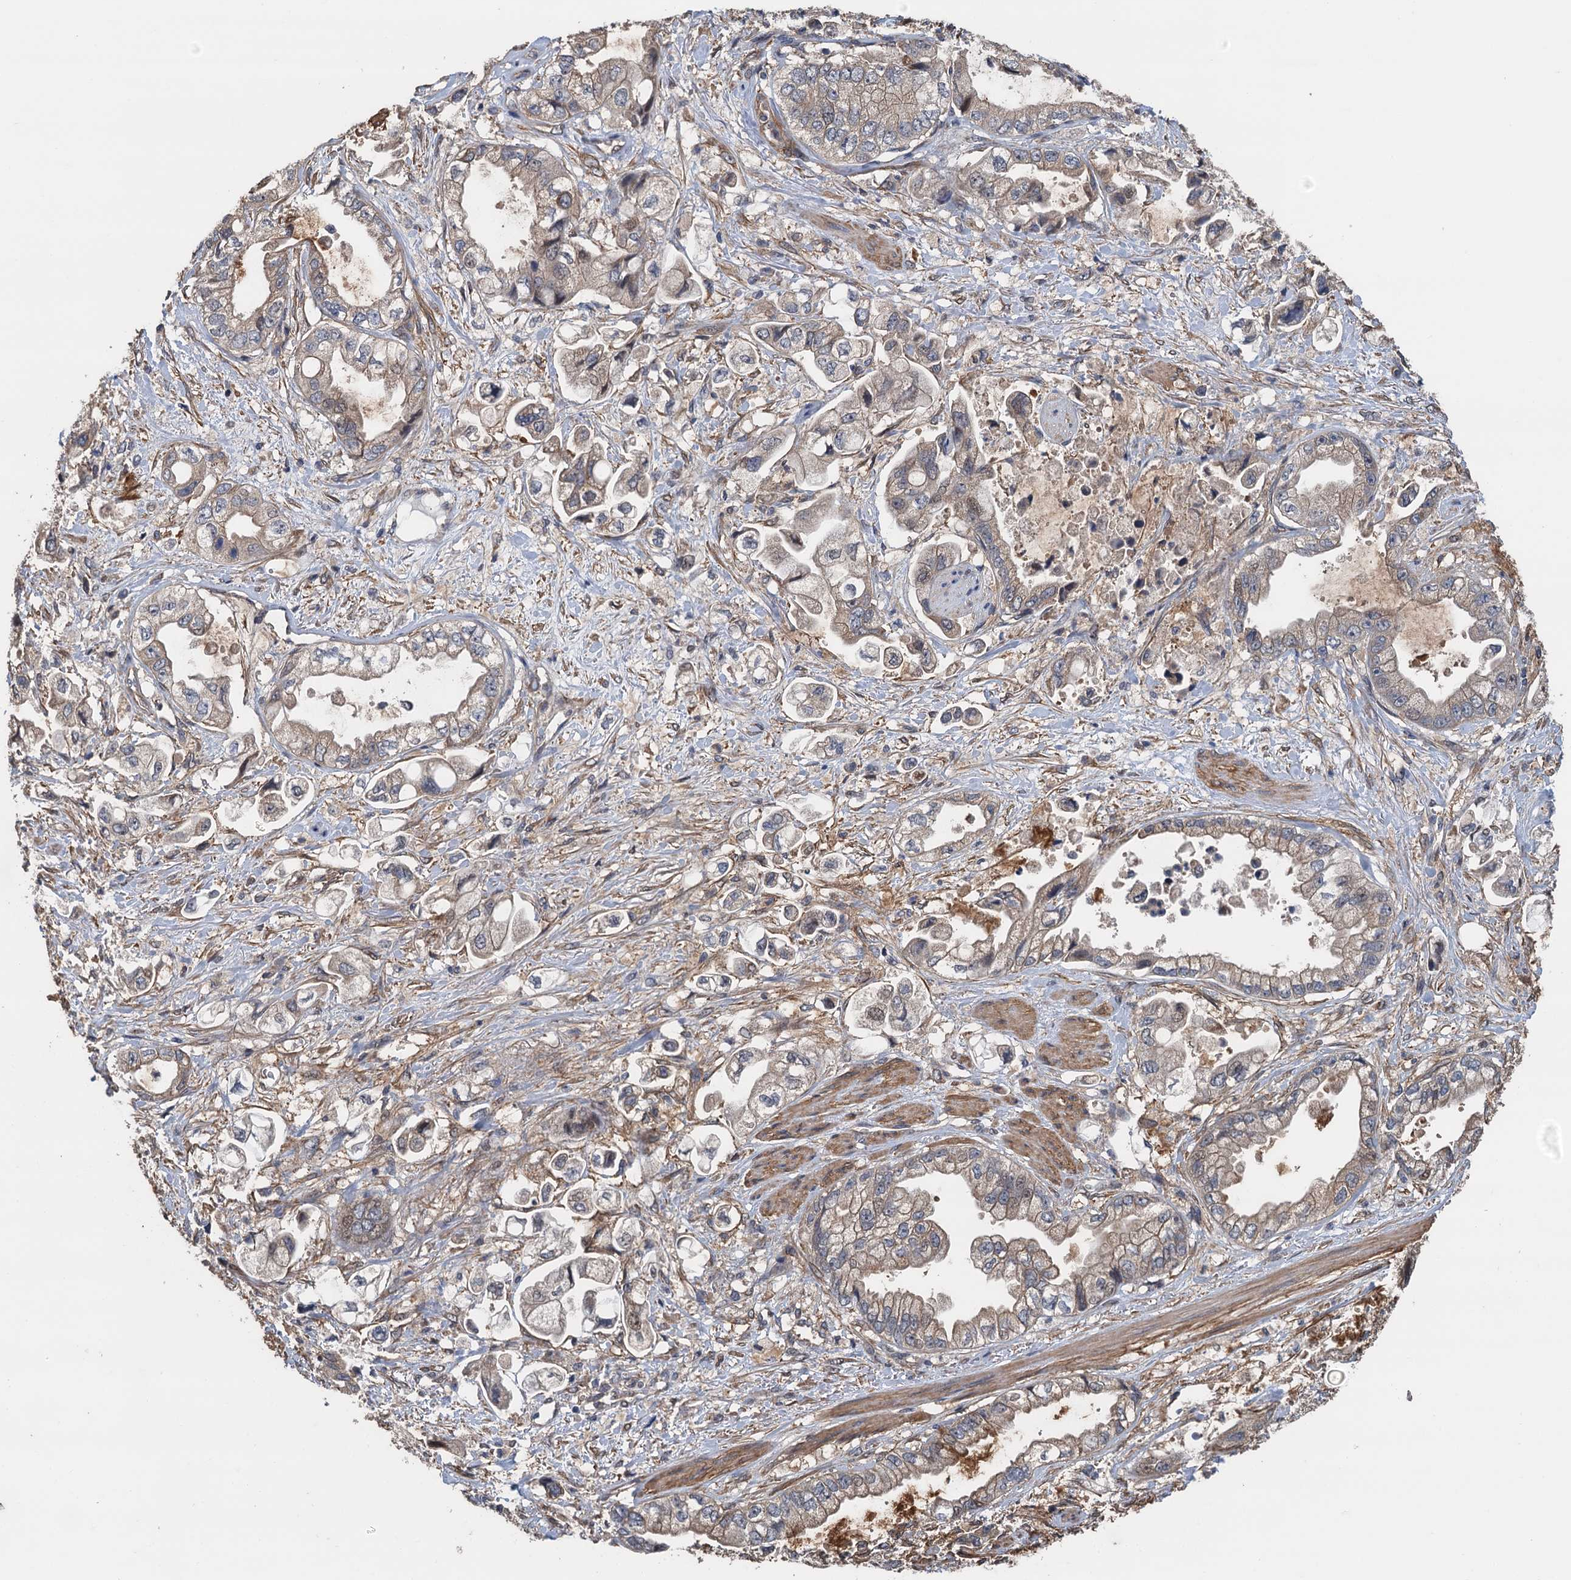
{"staining": {"intensity": "weak", "quantity": ">75%", "location": "cytoplasmic/membranous"}, "tissue": "stomach cancer", "cell_type": "Tumor cells", "image_type": "cancer", "snomed": [{"axis": "morphology", "description": "Adenocarcinoma, NOS"}, {"axis": "topography", "description": "Stomach"}], "caption": "Stomach cancer (adenocarcinoma) stained with immunohistochemistry shows weak cytoplasmic/membranous expression in about >75% of tumor cells.", "gene": "MEAK7", "patient": {"sex": "male", "age": 62}}